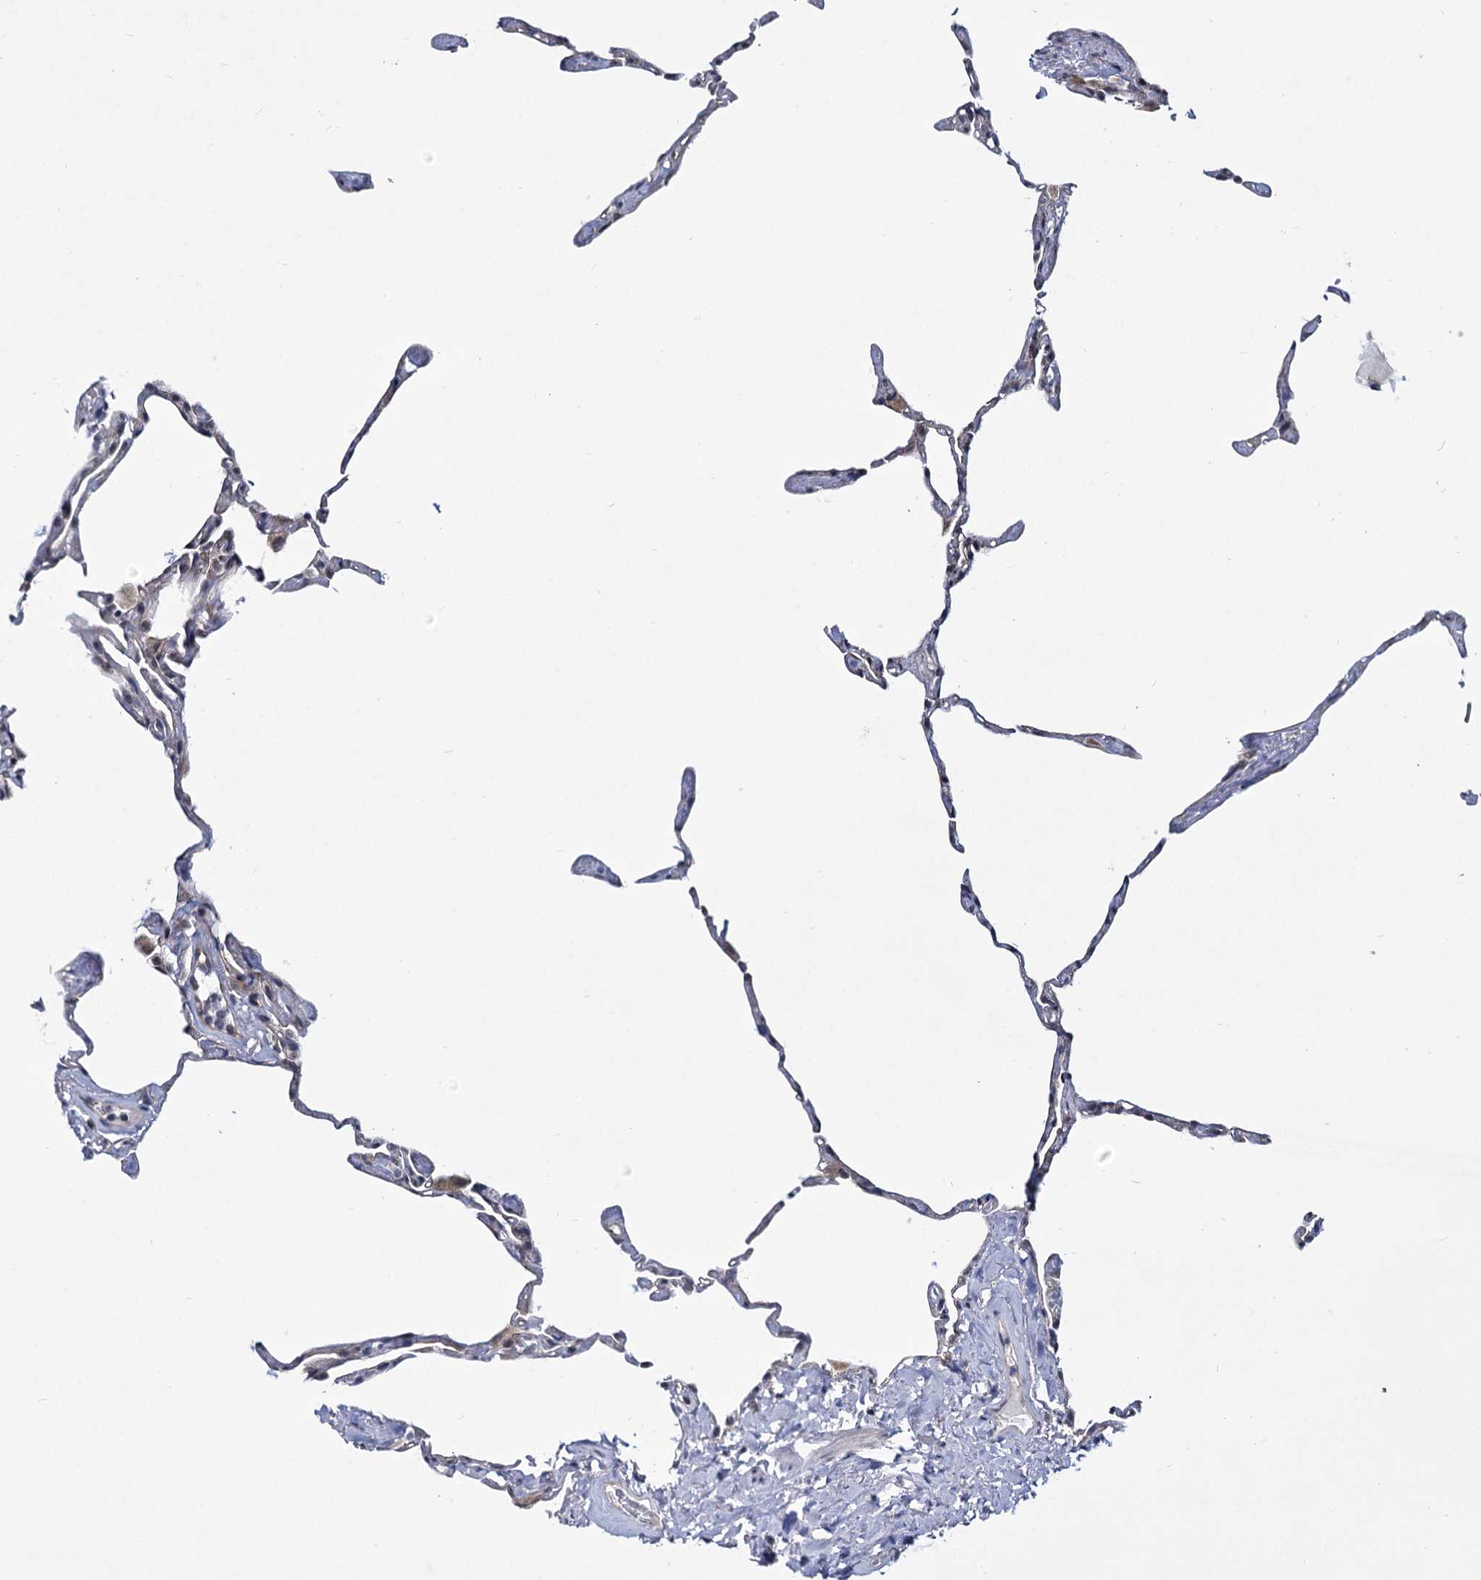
{"staining": {"intensity": "negative", "quantity": "none", "location": "none"}, "tissue": "lung", "cell_type": "Alveolar cells", "image_type": "normal", "snomed": [{"axis": "morphology", "description": "Normal tissue, NOS"}, {"axis": "topography", "description": "Lung"}], "caption": "IHC photomicrograph of normal lung stained for a protein (brown), which reveals no positivity in alveolar cells. (Stains: DAB (3,3'-diaminobenzidine) IHC with hematoxylin counter stain, Microscopy: brightfield microscopy at high magnification).", "gene": "MBLAC2", "patient": {"sex": "male", "age": 65}}